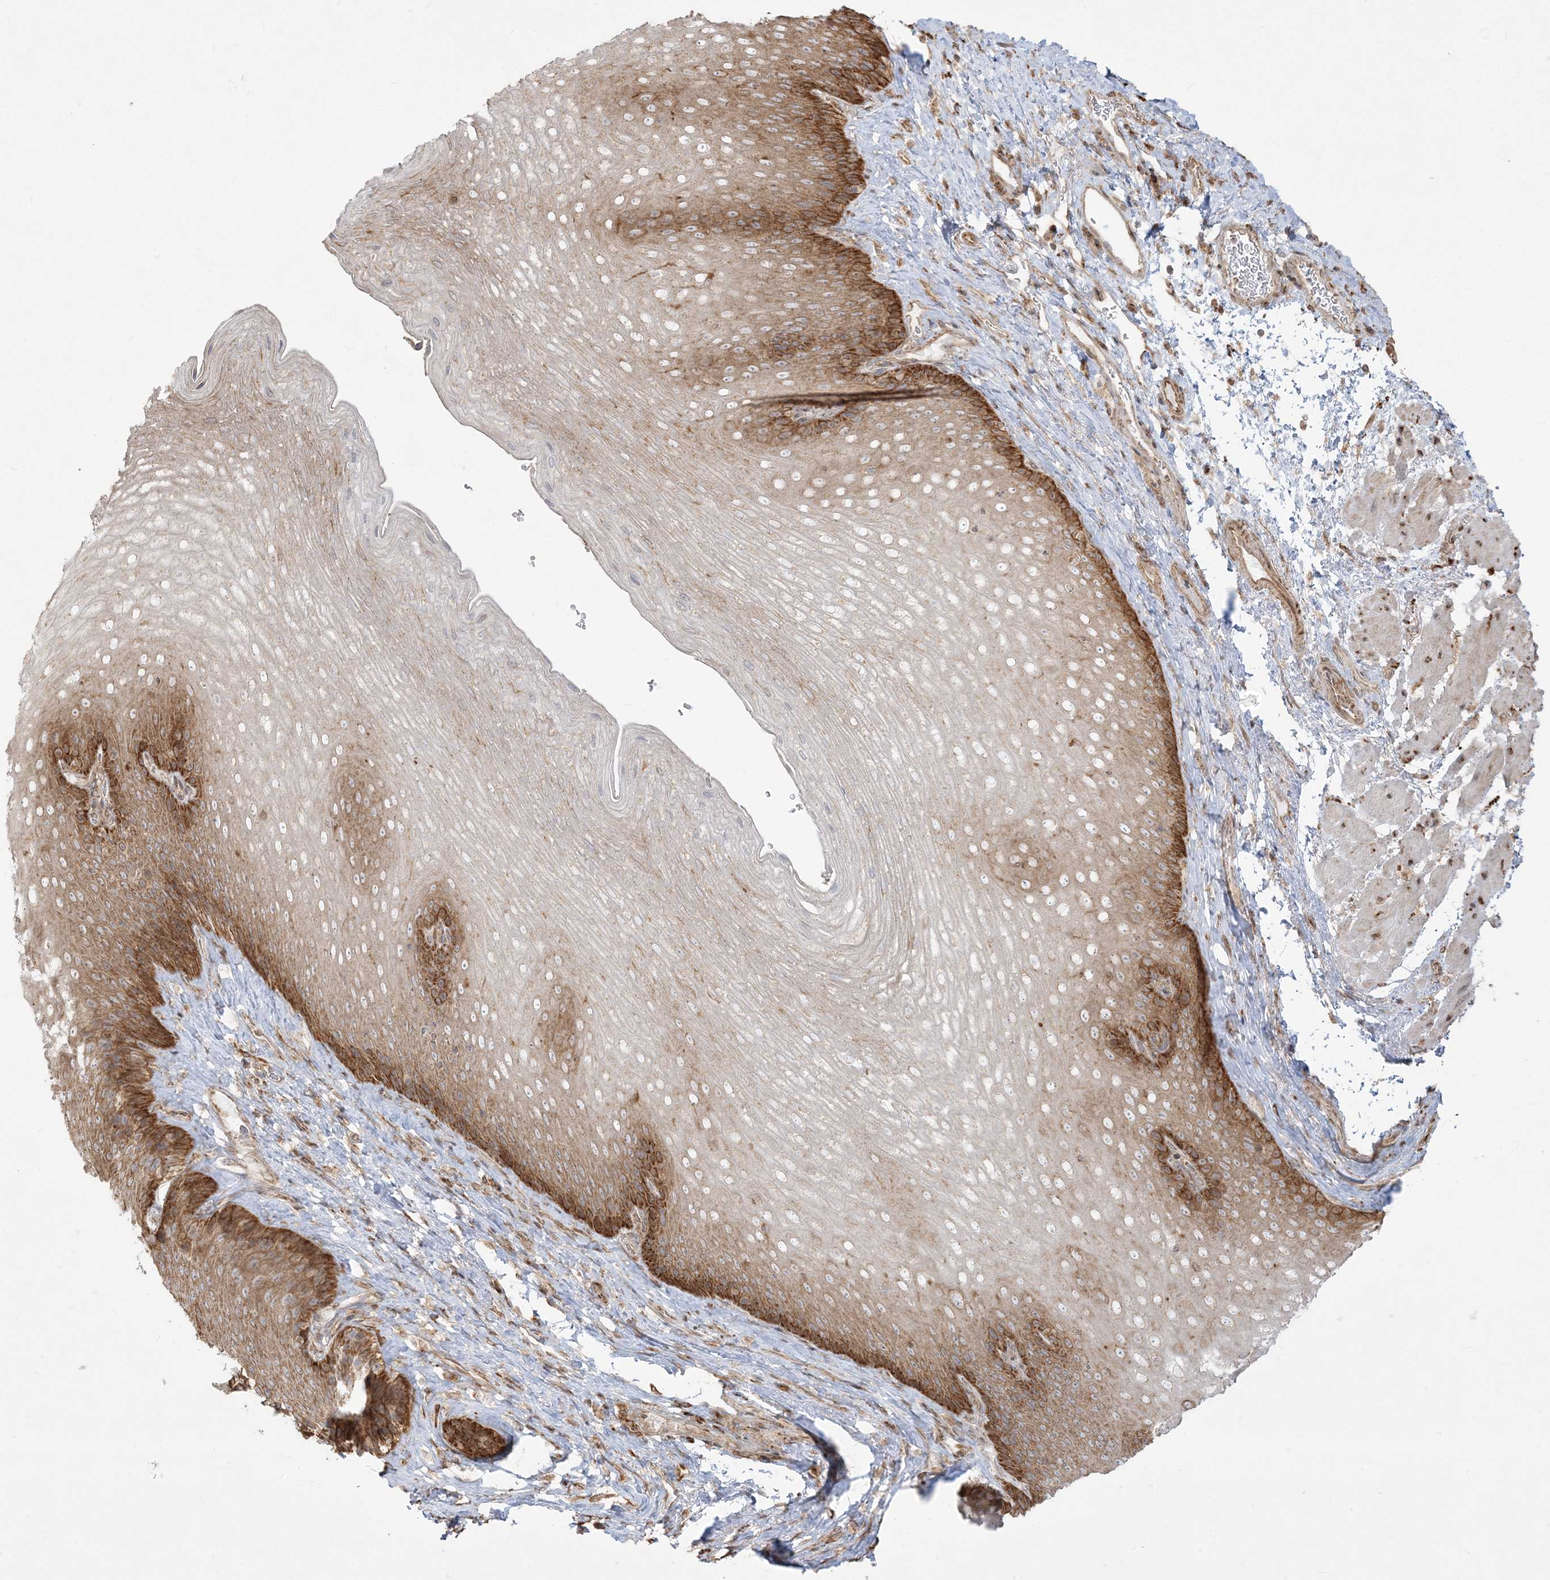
{"staining": {"intensity": "strong", "quantity": "25%-75%", "location": "cytoplasmic/membranous"}, "tissue": "esophagus", "cell_type": "Squamous epithelial cells", "image_type": "normal", "snomed": [{"axis": "morphology", "description": "Normal tissue, NOS"}, {"axis": "topography", "description": "Esophagus"}], "caption": "A brown stain labels strong cytoplasmic/membranous expression of a protein in squamous epithelial cells of normal esophagus.", "gene": "ZC3H6", "patient": {"sex": "female", "age": 66}}